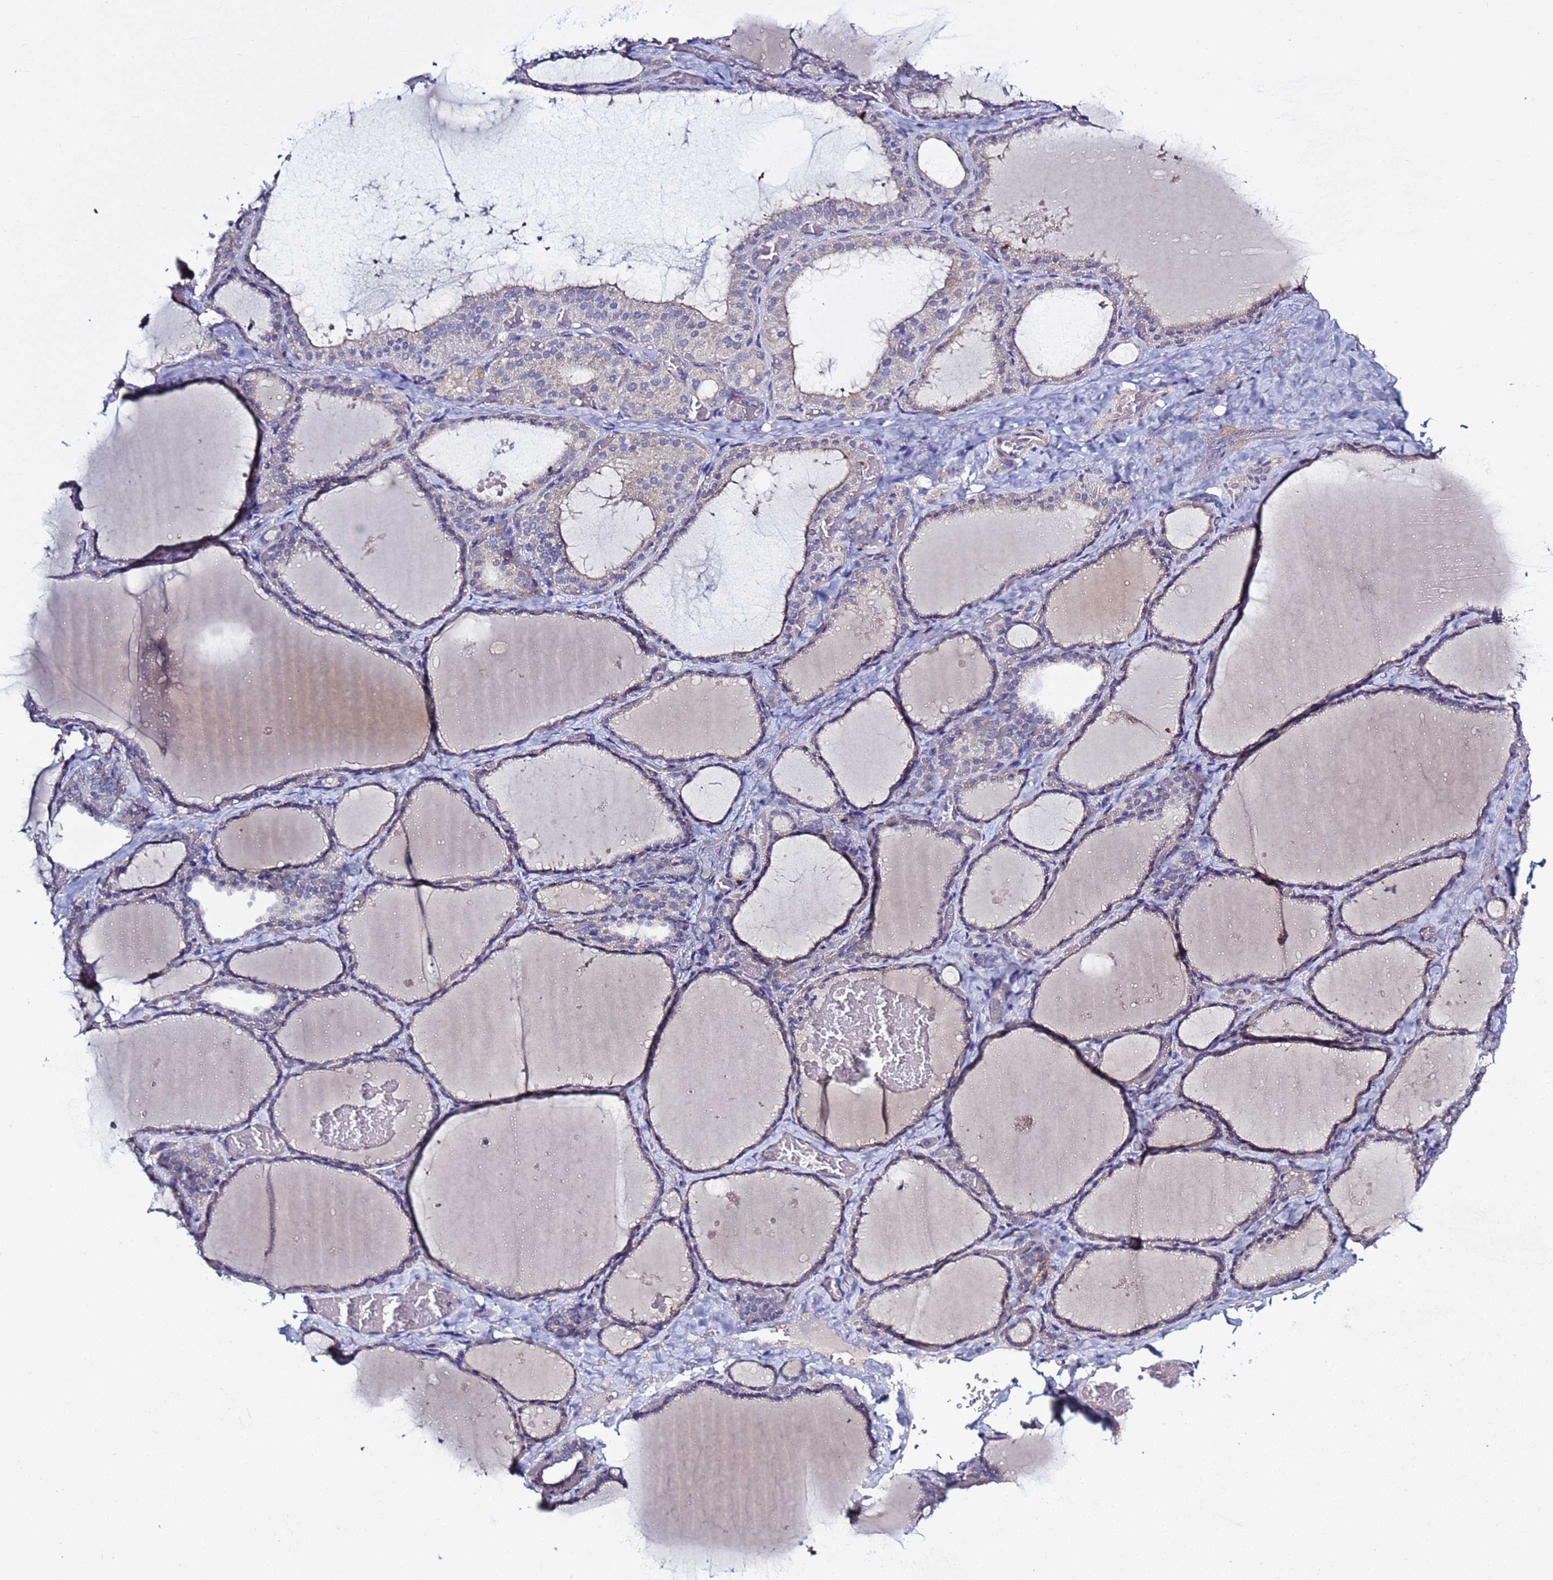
{"staining": {"intensity": "negative", "quantity": "none", "location": "none"}, "tissue": "thyroid gland", "cell_type": "Glandular cells", "image_type": "normal", "snomed": [{"axis": "morphology", "description": "Normal tissue, NOS"}, {"axis": "topography", "description": "Thyroid gland"}], "caption": "This is an IHC micrograph of benign human thyroid gland. There is no expression in glandular cells.", "gene": "RABL2A", "patient": {"sex": "female", "age": 39}}